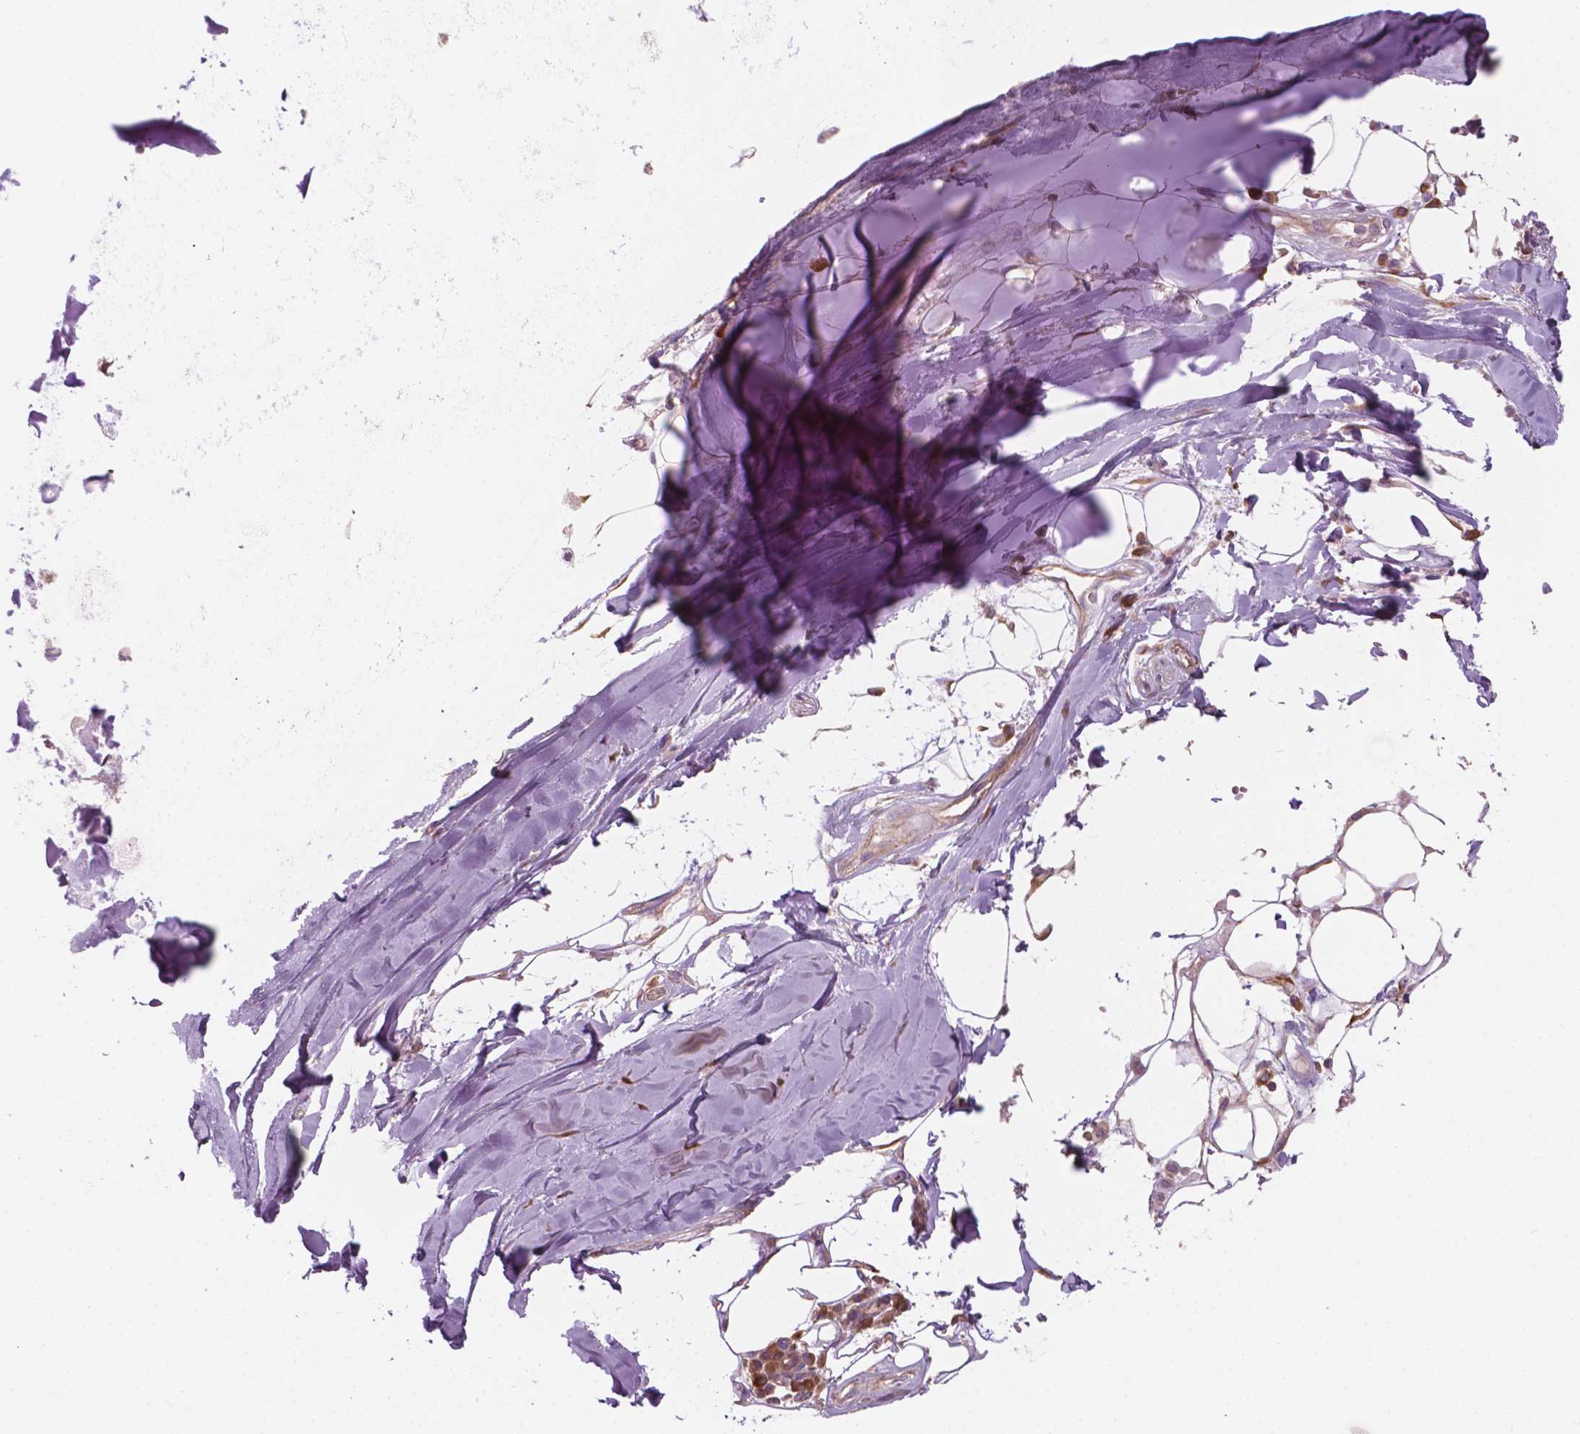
{"staining": {"intensity": "moderate", "quantity": "25%-75%", "location": "cytoplasmic/membranous"}, "tissue": "adipose tissue", "cell_type": "Adipocytes", "image_type": "normal", "snomed": [{"axis": "morphology", "description": "Normal tissue, NOS"}, {"axis": "morphology", "description": "Squamous cell carcinoma, NOS"}, {"axis": "topography", "description": "Cartilage tissue"}, {"axis": "topography", "description": "Bronchus"}, {"axis": "topography", "description": "Lung"}], "caption": "Immunohistochemistry (IHC) image of normal human adipose tissue stained for a protein (brown), which demonstrates medium levels of moderate cytoplasmic/membranous positivity in approximately 25%-75% of adipocytes.", "gene": "SURF4", "patient": {"sex": "male", "age": 66}}